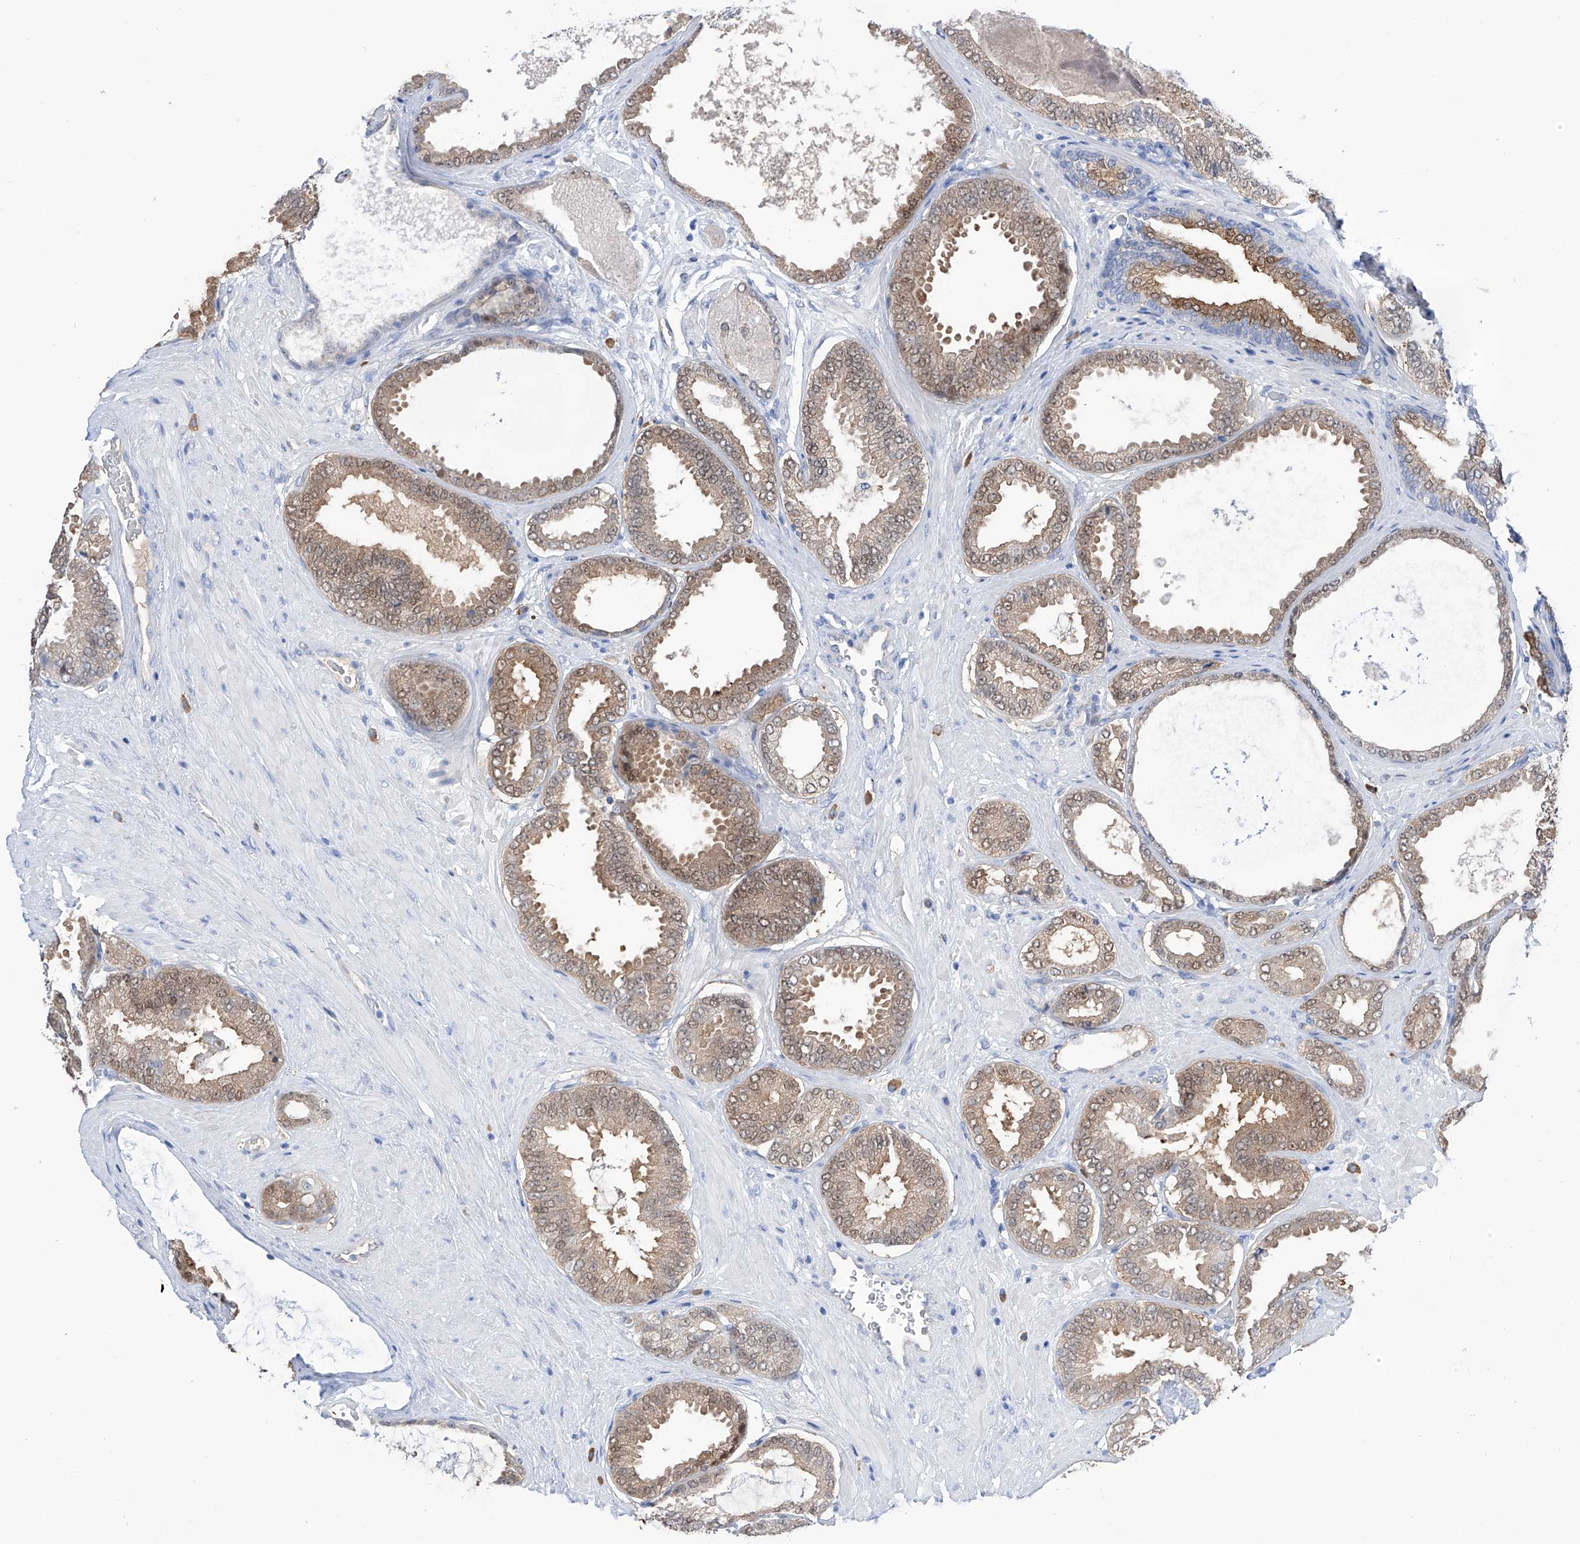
{"staining": {"intensity": "weak", "quantity": ">75%", "location": "cytoplasmic/membranous,nuclear"}, "tissue": "prostate cancer", "cell_type": "Tumor cells", "image_type": "cancer", "snomed": [{"axis": "morphology", "description": "Adenocarcinoma, Low grade"}, {"axis": "topography", "description": "Prostate"}], "caption": "Human prostate cancer stained for a protein (brown) exhibits weak cytoplasmic/membranous and nuclear positive expression in approximately >75% of tumor cells.", "gene": "PGM3", "patient": {"sex": "male", "age": 71}}